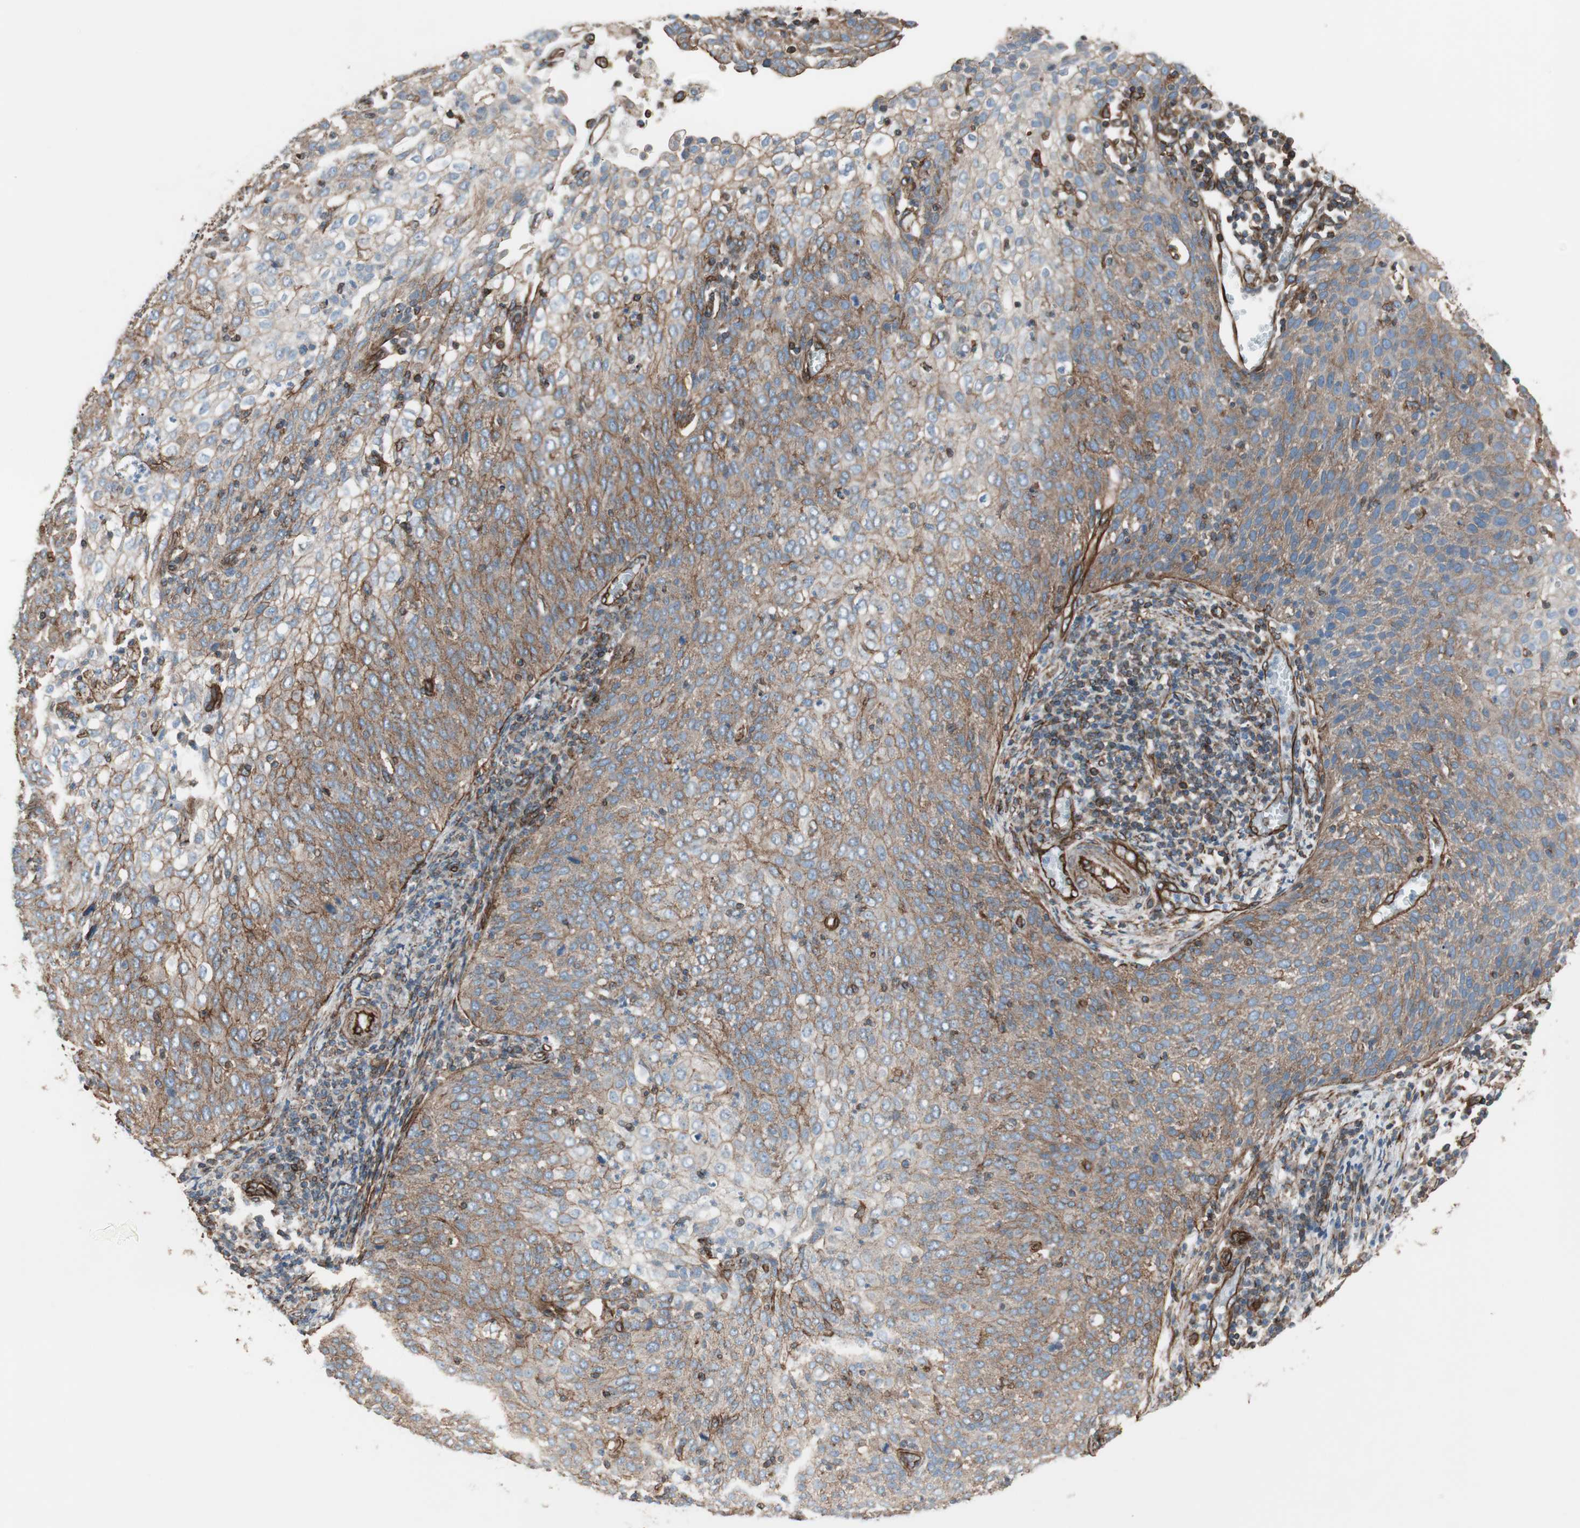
{"staining": {"intensity": "moderate", "quantity": ">75%", "location": "cytoplasmic/membranous"}, "tissue": "cervical cancer", "cell_type": "Tumor cells", "image_type": "cancer", "snomed": [{"axis": "morphology", "description": "Squamous cell carcinoma, NOS"}, {"axis": "topography", "description": "Cervix"}], "caption": "Immunohistochemistry (IHC) photomicrograph of human cervical cancer (squamous cell carcinoma) stained for a protein (brown), which demonstrates medium levels of moderate cytoplasmic/membranous expression in about >75% of tumor cells.", "gene": "TCTA", "patient": {"sex": "female", "age": 38}}